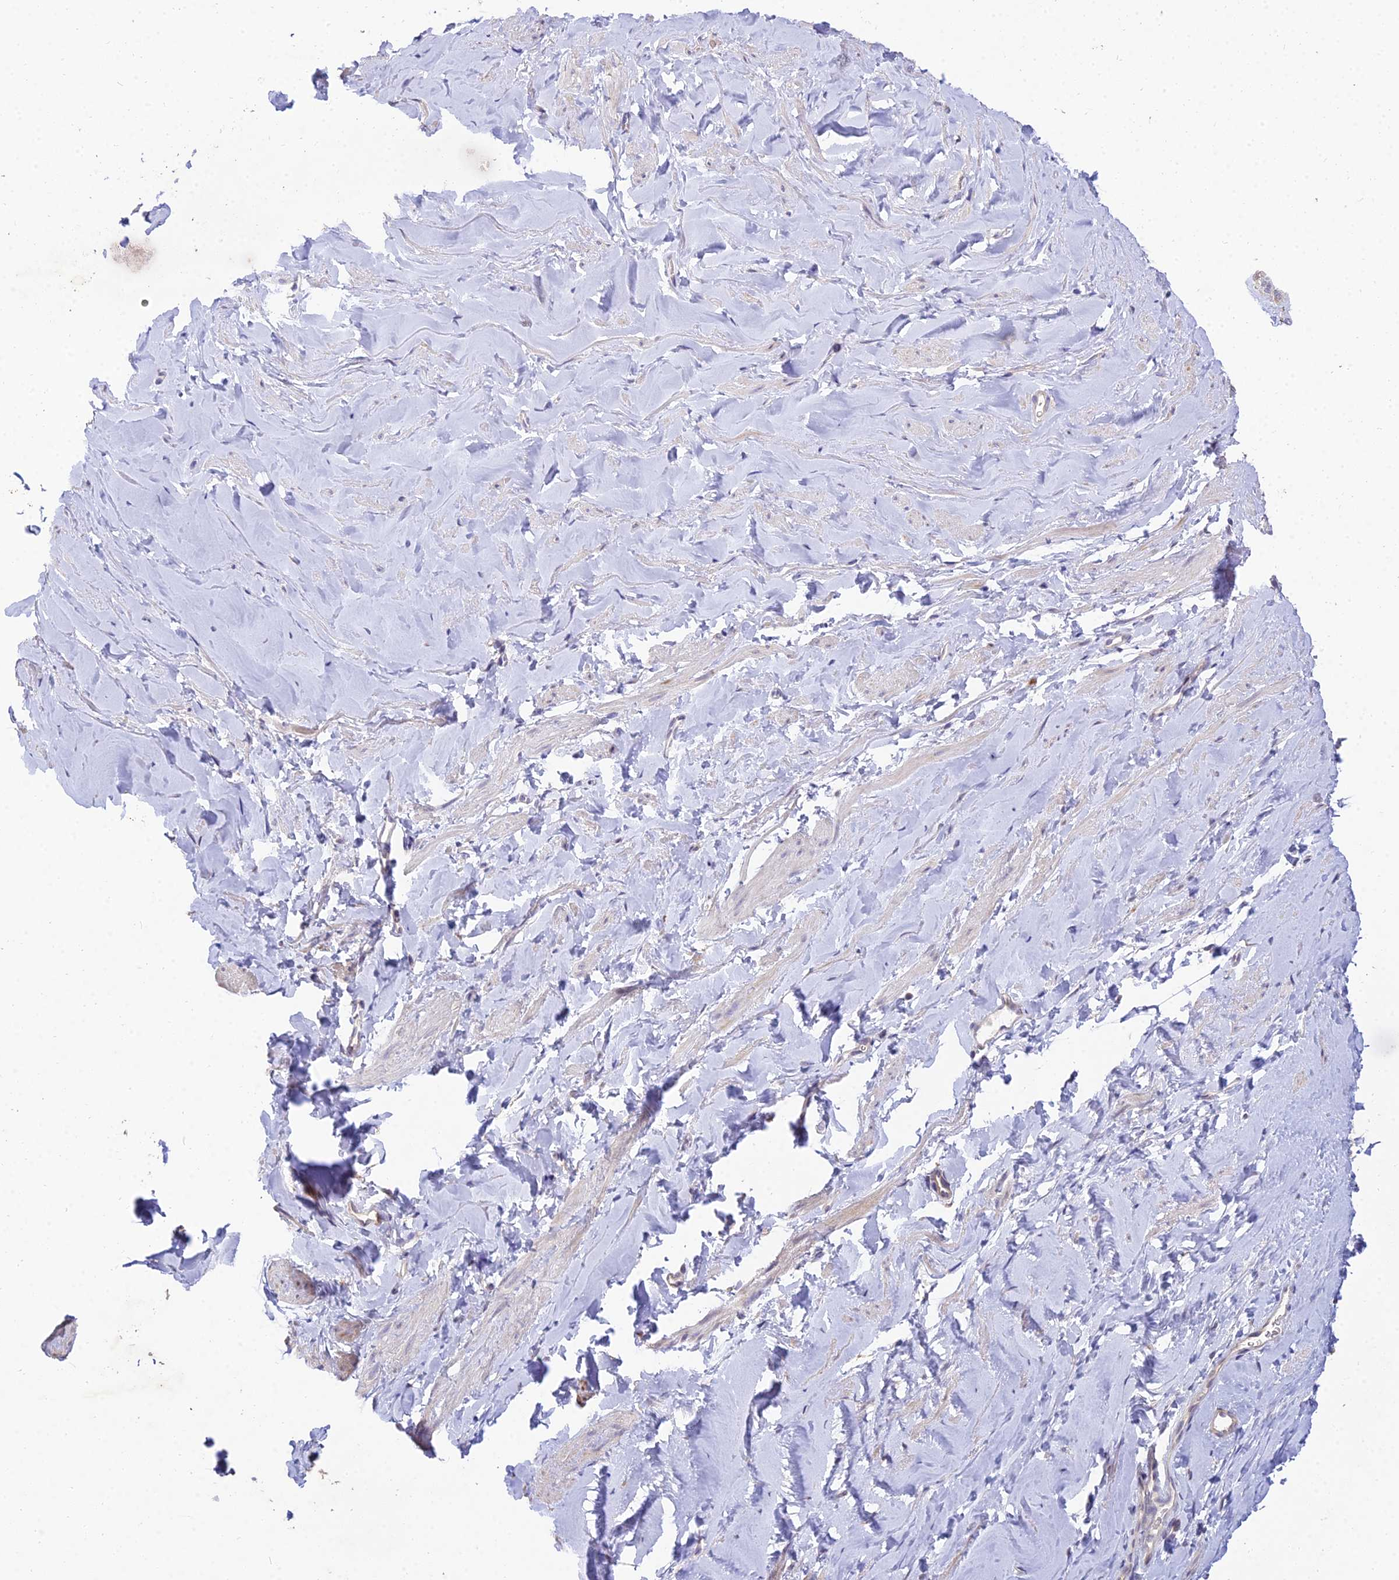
{"staining": {"intensity": "strong", "quantity": "<25%", "location": "cytoplasmic/membranous"}, "tissue": "smooth muscle", "cell_type": "Smooth muscle cells", "image_type": "normal", "snomed": [{"axis": "morphology", "description": "Normal tissue, NOS"}, {"axis": "topography", "description": "Smooth muscle"}, {"axis": "topography", "description": "Peripheral nerve tissue"}], "caption": "This image exhibits unremarkable smooth muscle stained with IHC to label a protein in brown. The cytoplasmic/membranous of smooth muscle cells show strong positivity for the protein. Nuclei are counter-stained blue.", "gene": "ARL8A", "patient": {"sex": "male", "age": 69}}